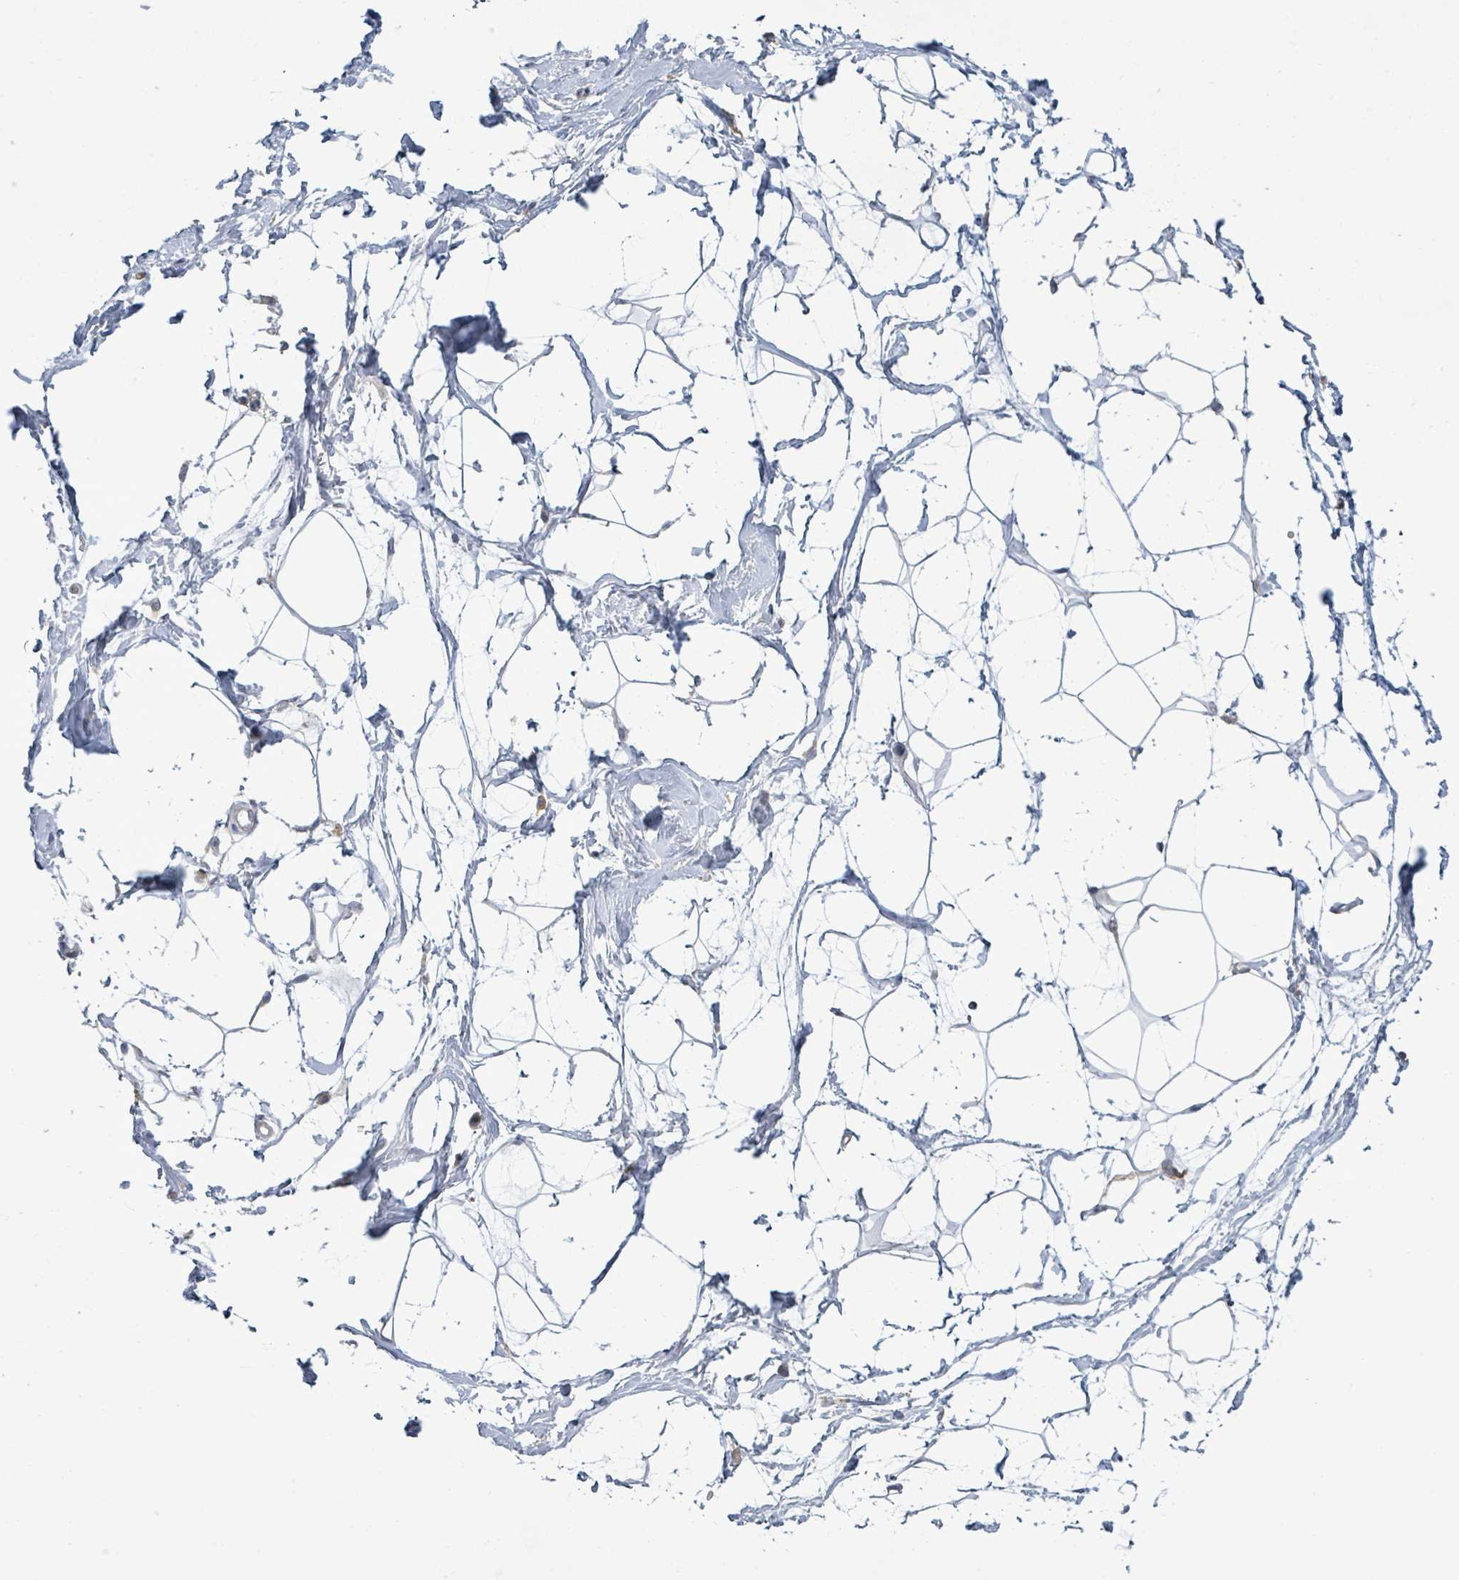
{"staining": {"intensity": "negative", "quantity": "none", "location": "none"}, "tissue": "breast", "cell_type": "Adipocytes", "image_type": "normal", "snomed": [{"axis": "morphology", "description": "Normal tissue, NOS"}, {"axis": "topography", "description": "Breast"}], "caption": "The histopathology image shows no staining of adipocytes in unremarkable breast. (DAB (3,3'-diaminobenzidine) immunohistochemistry (IHC) with hematoxylin counter stain).", "gene": "SLIT3", "patient": {"sex": "female", "age": 45}}